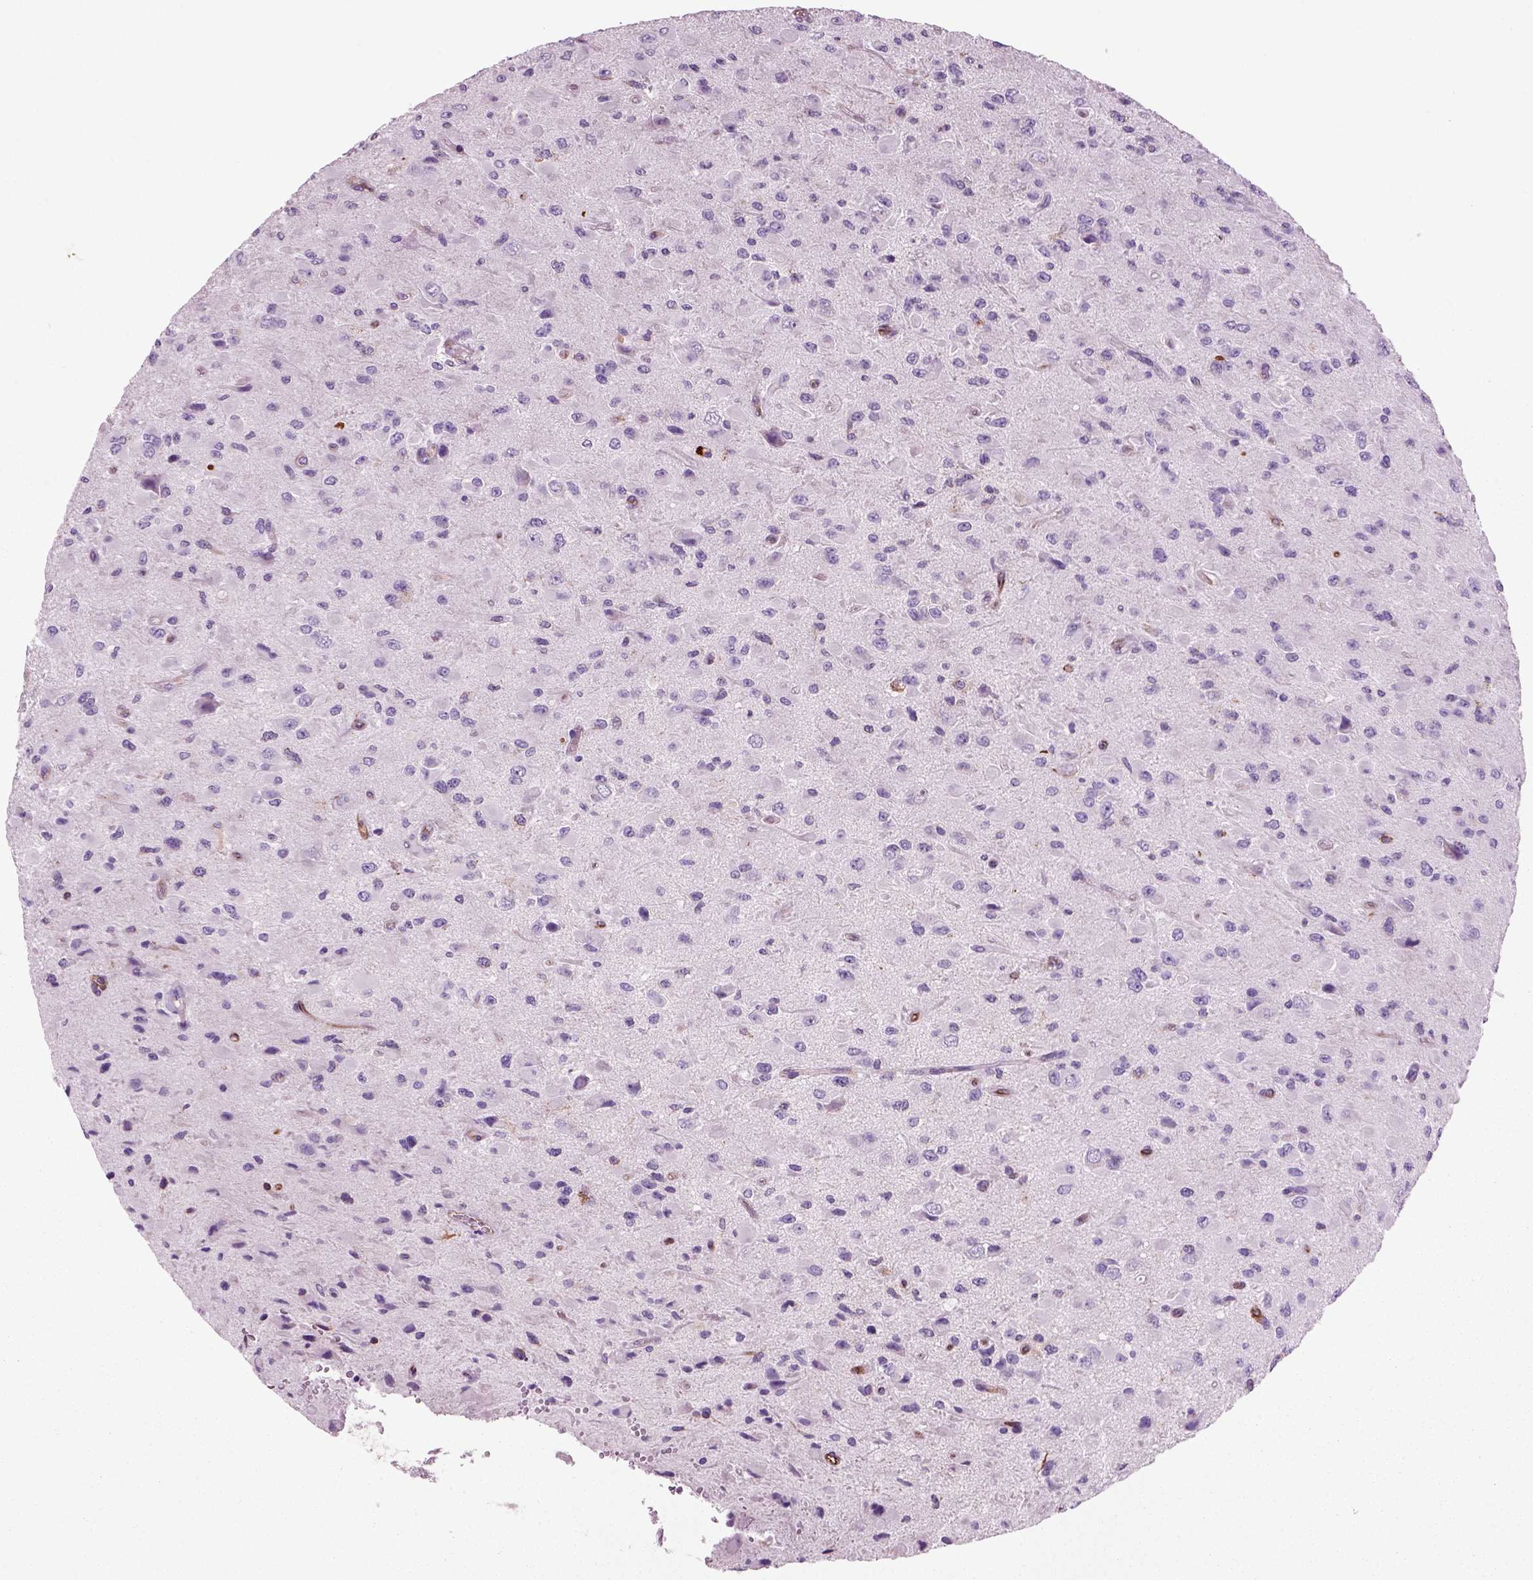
{"staining": {"intensity": "negative", "quantity": "none", "location": "none"}, "tissue": "glioma", "cell_type": "Tumor cells", "image_type": "cancer", "snomed": [{"axis": "morphology", "description": "Glioma, malignant, High grade"}, {"axis": "topography", "description": "Cerebral cortex"}], "caption": "Immunohistochemistry (IHC) image of human malignant glioma (high-grade) stained for a protein (brown), which demonstrates no positivity in tumor cells. Brightfield microscopy of immunohistochemistry (IHC) stained with DAB (3,3'-diaminobenzidine) (brown) and hematoxylin (blue), captured at high magnification.", "gene": "ACER3", "patient": {"sex": "male", "age": 35}}